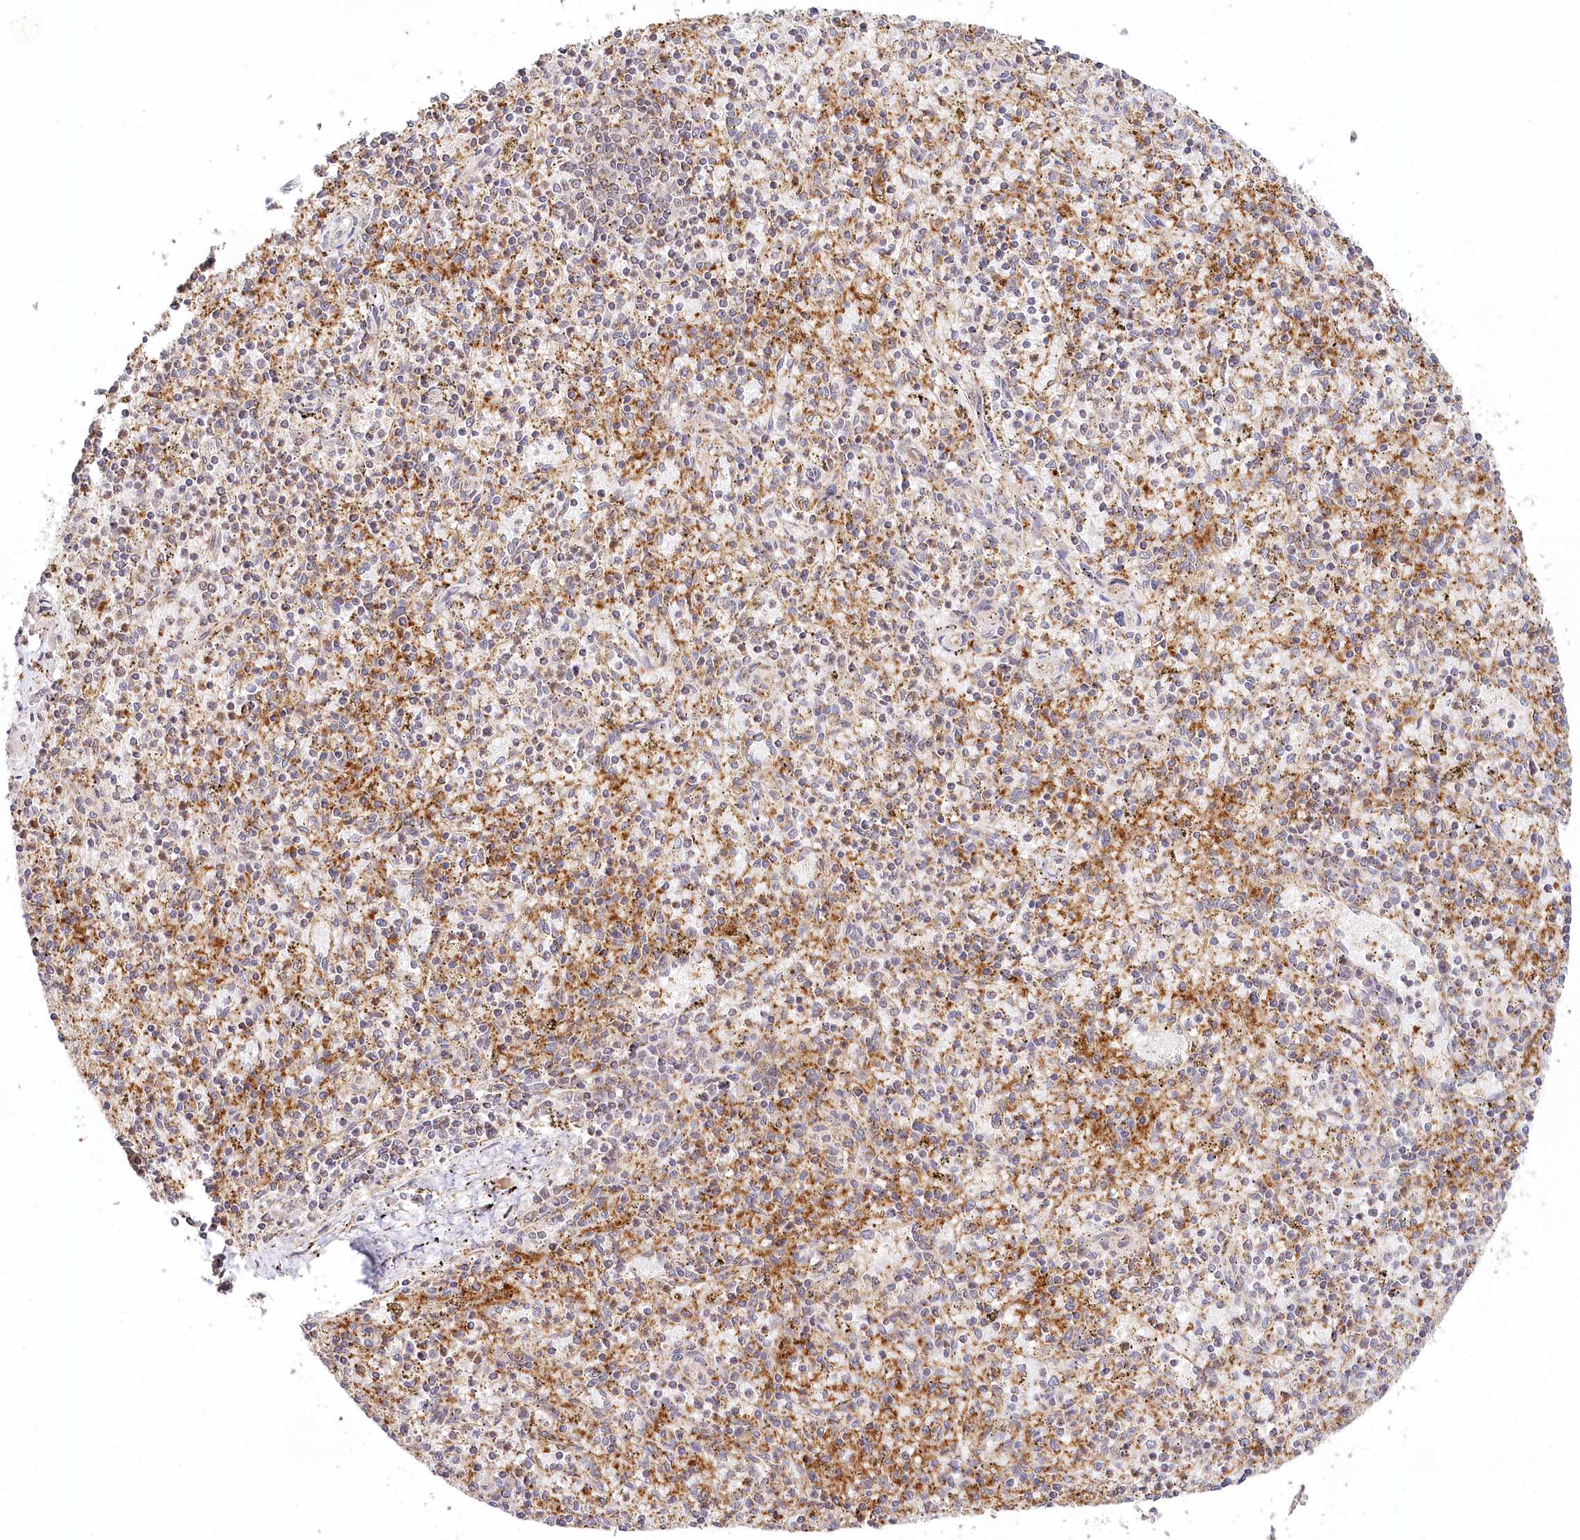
{"staining": {"intensity": "negative", "quantity": "none", "location": "none"}, "tissue": "spleen", "cell_type": "Cells in red pulp", "image_type": "normal", "snomed": [{"axis": "morphology", "description": "Normal tissue, NOS"}, {"axis": "topography", "description": "Spleen"}], "caption": "Histopathology image shows no significant protein expression in cells in red pulp of unremarkable spleen.", "gene": "RTN4IP1", "patient": {"sex": "male", "age": 72}}